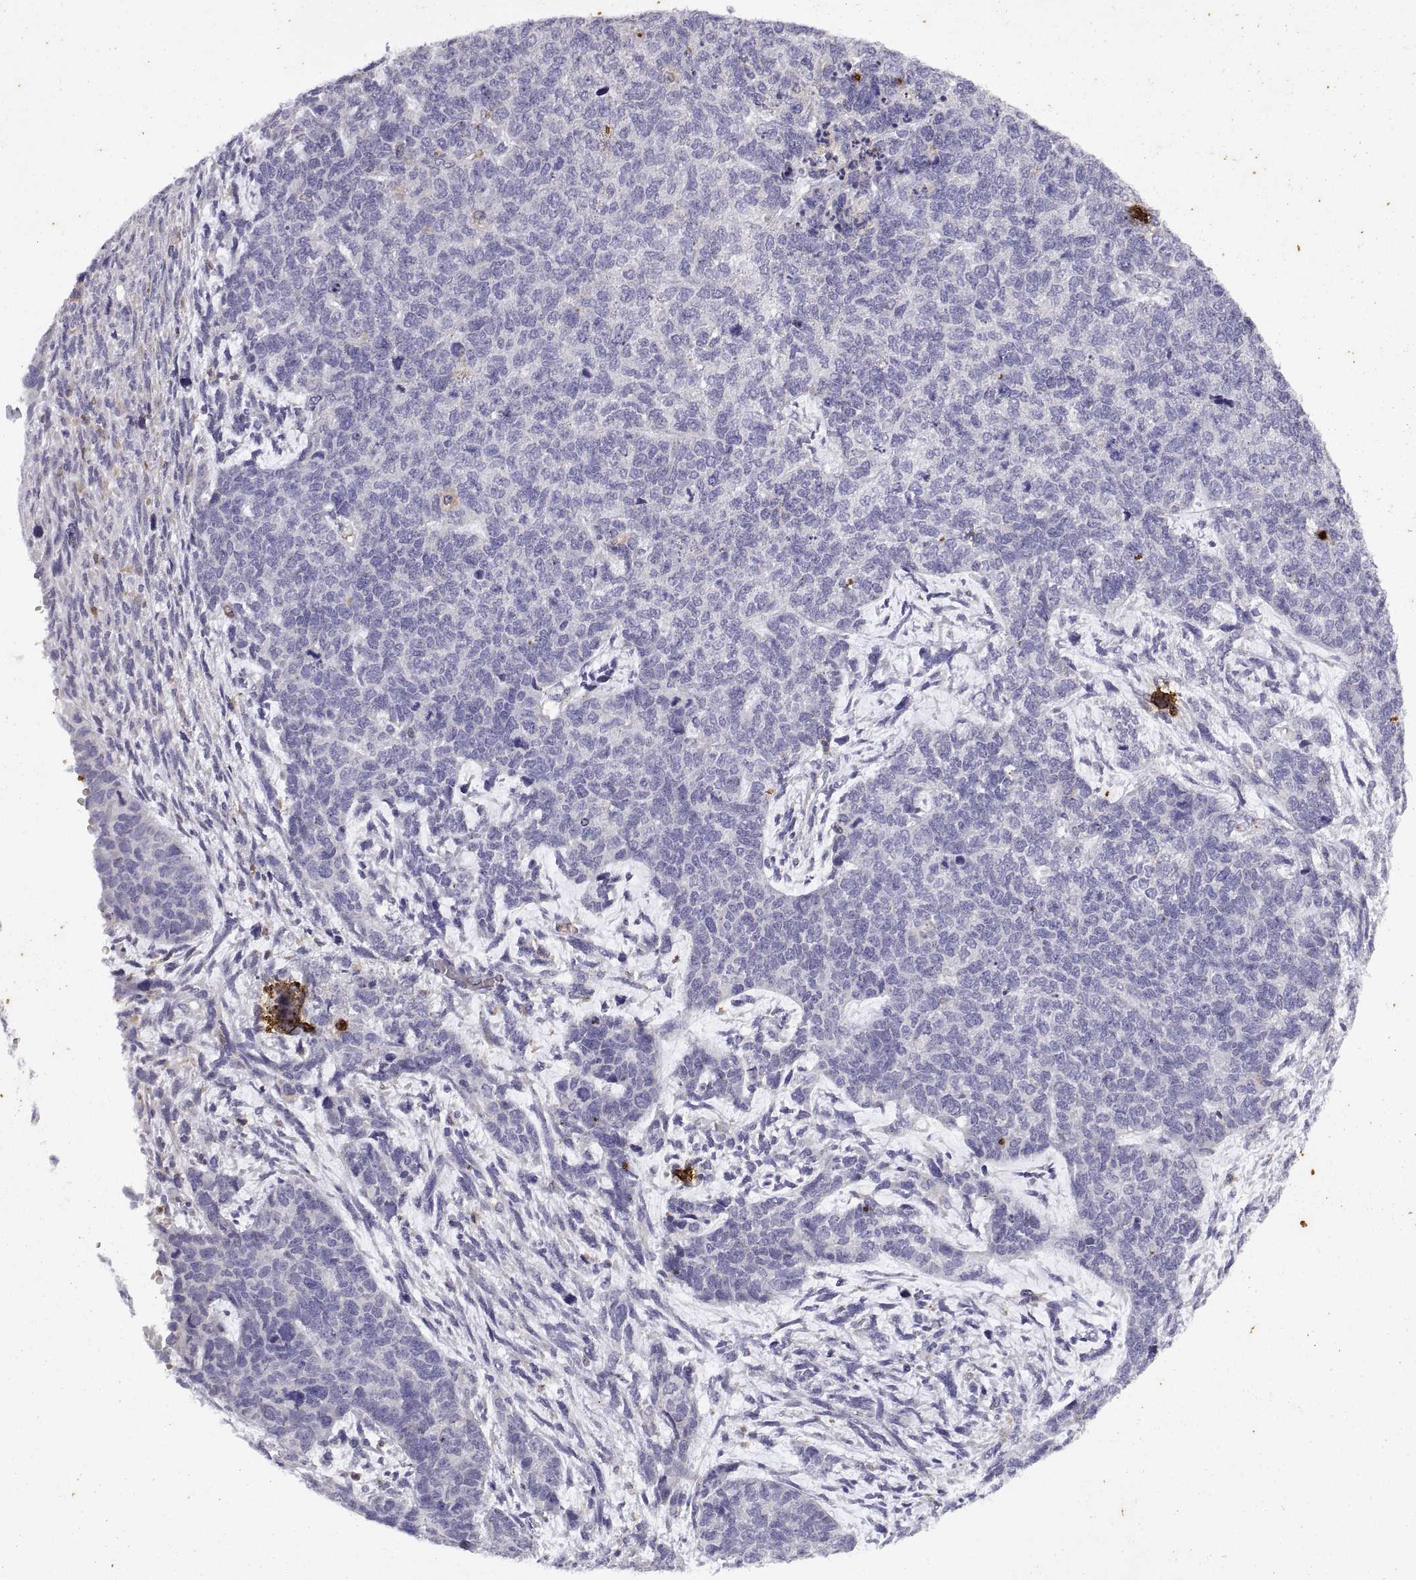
{"staining": {"intensity": "negative", "quantity": "none", "location": "none"}, "tissue": "cervical cancer", "cell_type": "Tumor cells", "image_type": "cancer", "snomed": [{"axis": "morphology", "description": "Squamous cell carcinoma, NOS"}, {"axis": "topography", "description": "Cervix"}], "caption": "IHC photomicrograph of cervical cancer stained for a protein (brown), which exhibits no expression in tumor cells. (IHC, brightfield microscopy, high magnification).", "gene": "DOK3", "patient": {"sex": "female", "age": 63}}